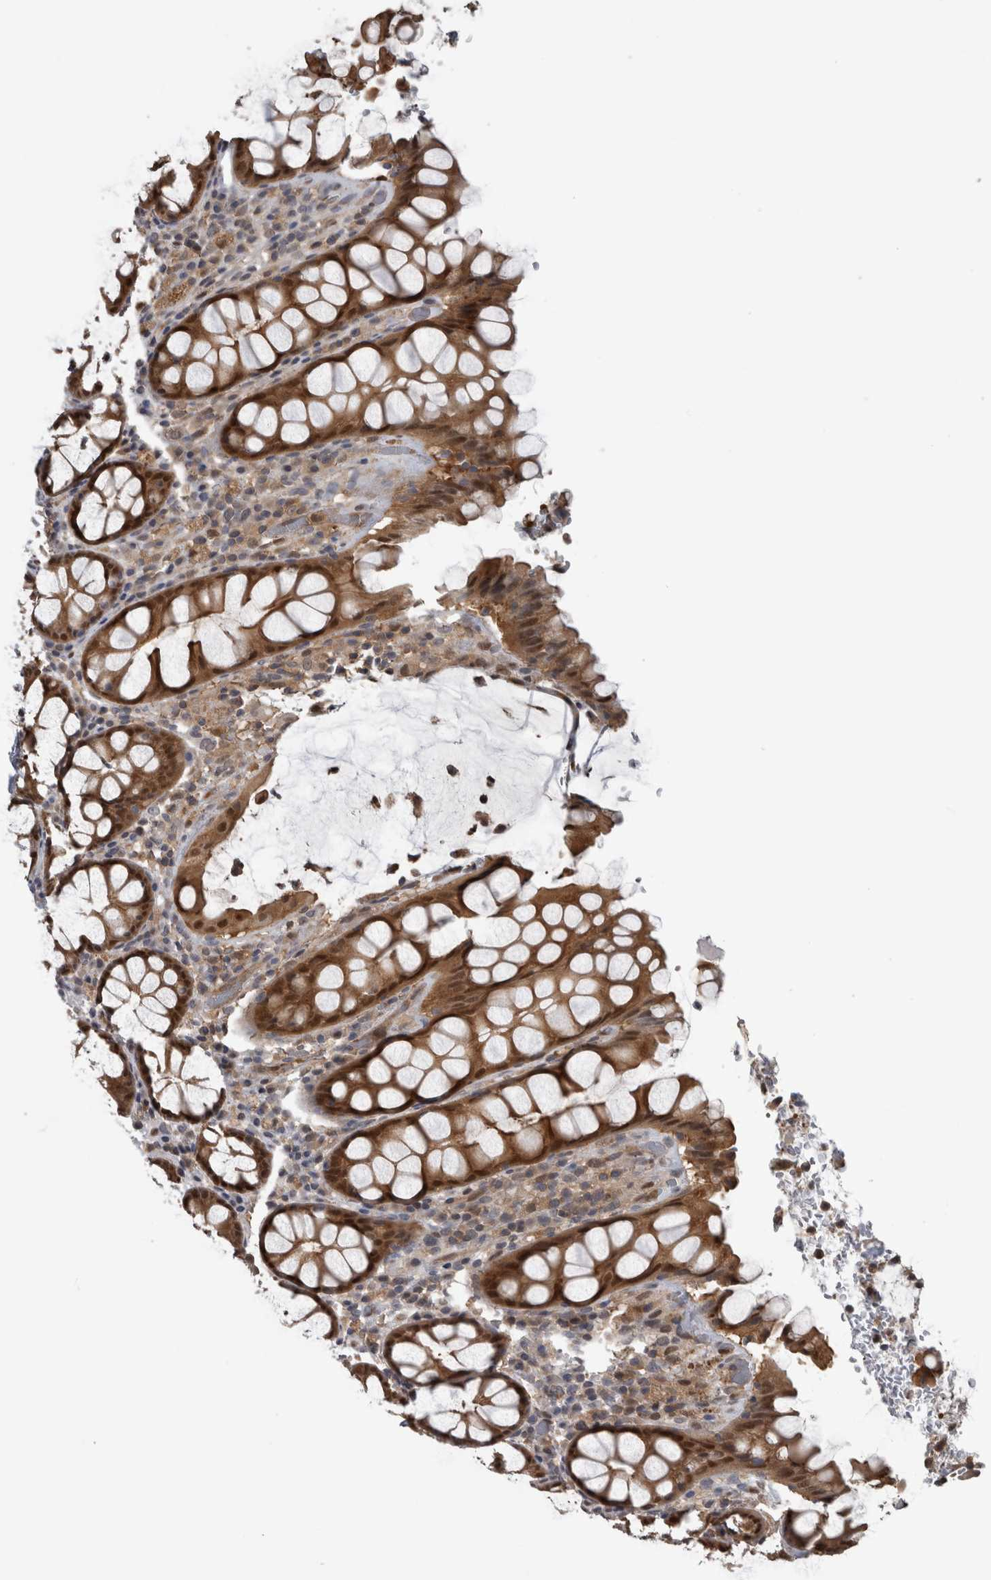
{"staining": {"intensity": "strong", "quantity": ">75%", "location": "cytoplasmic/membranous,nuclear"}, "tissue": "rectum", "cell_type": "Glandular cells", "image_type": "normal", "snomed": [{"axis": "morphology", "description": "Normal tissue, NOS"}, {"axis": "topography", "description": "Rectum"}], "caption": "Normal rectum demonstrates strong cytoplasmic/membranous,nuclear staining in approximately >75% of glandular cells, visualized by immunohistochemistry.", "gene": "NAPRT", "patient": {"sex": "male", "age": 64}}